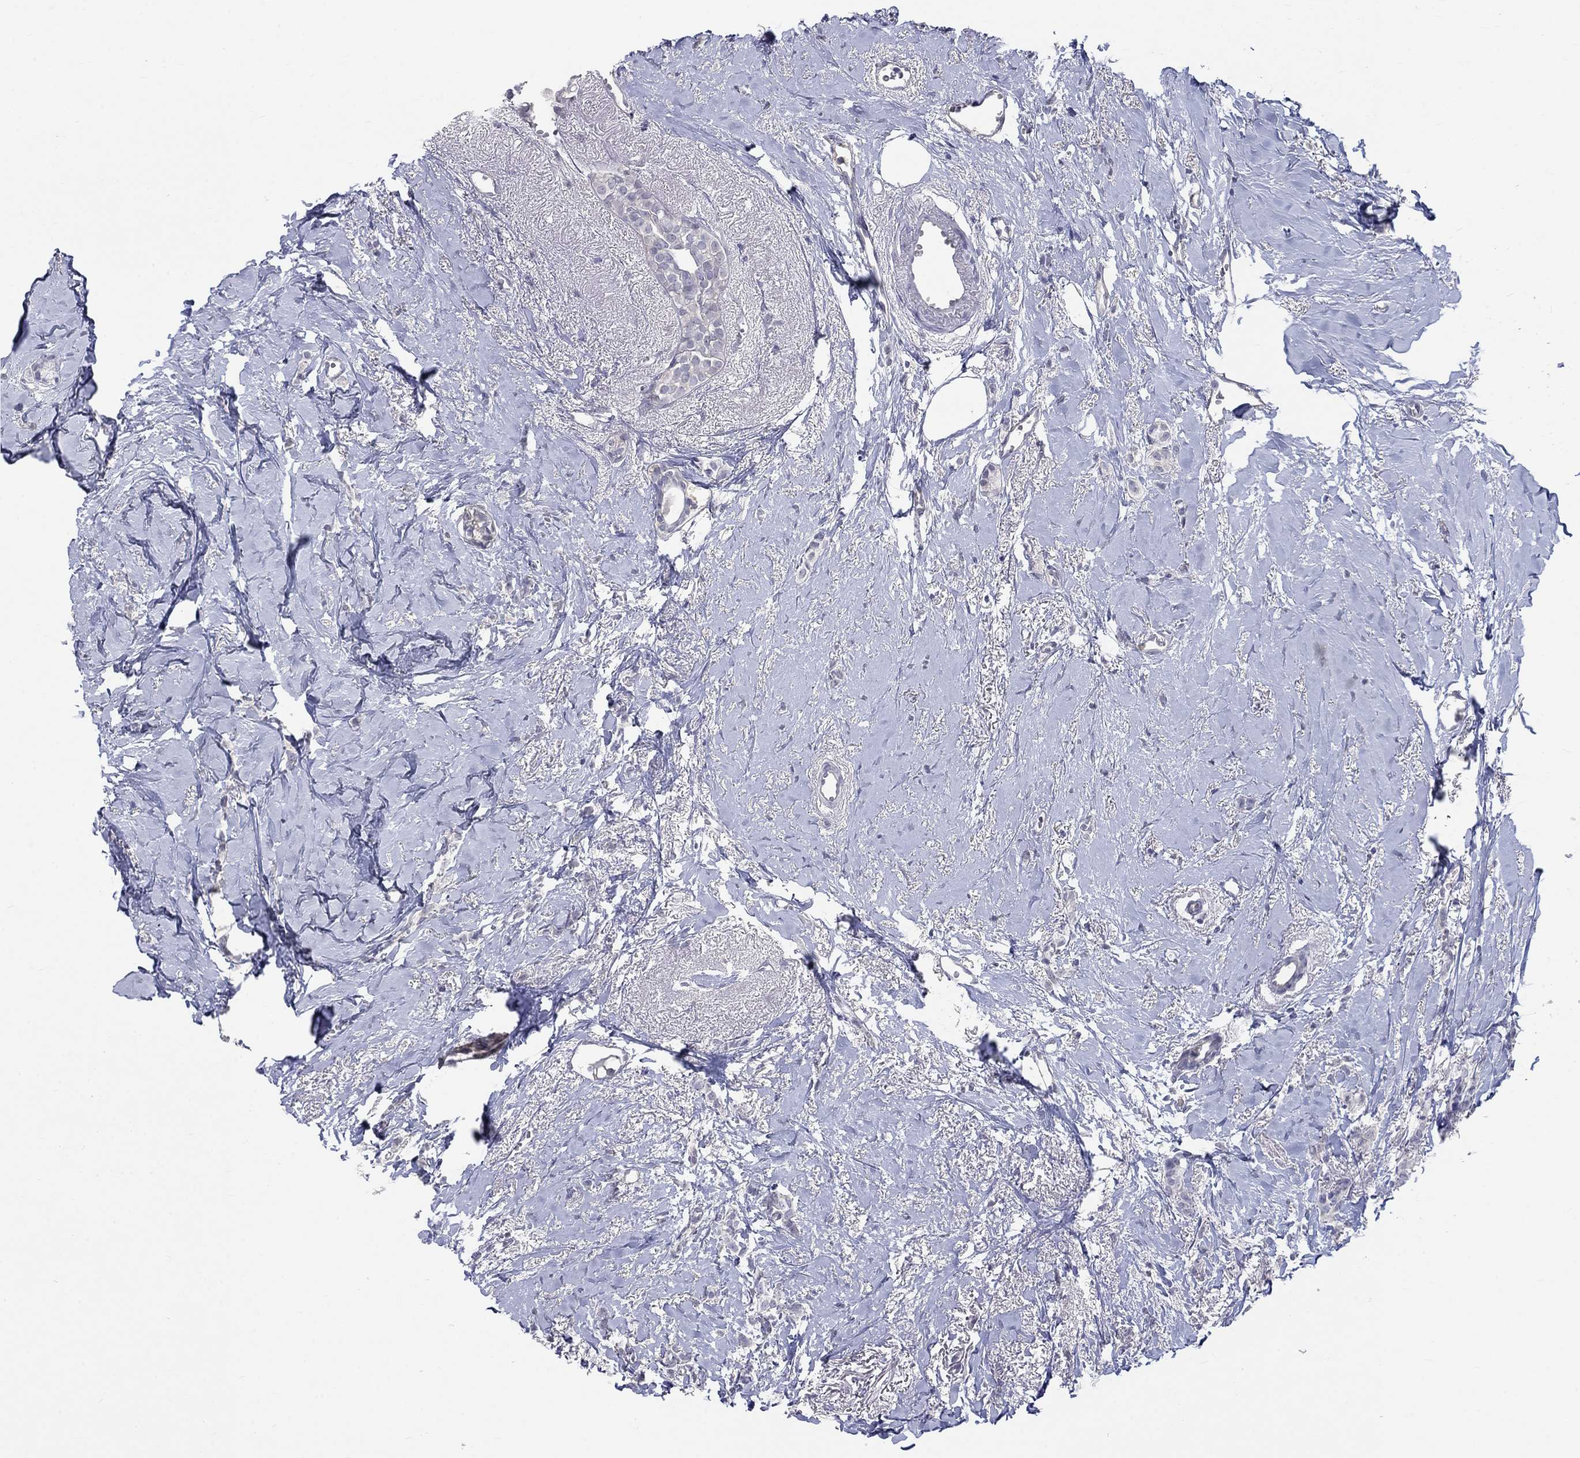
{"staining": {"intensity": "negative", "quantity": "none", "location": "none"}, "tissue": "breast cancer", "cell_type": "Tumor cells", "image_type": "cancer", "snomed": [{"axis": "morphology", "description": "Duct carcinoma"}, {"axis": "topography", "description": "Breast"}], "caption": "Tumor cells are negative for brown protein staining in breast cancer (invasive ductal carcinoma).", "gene": "EGFLAM", "patient": {"sex": "female", "age": 85}}